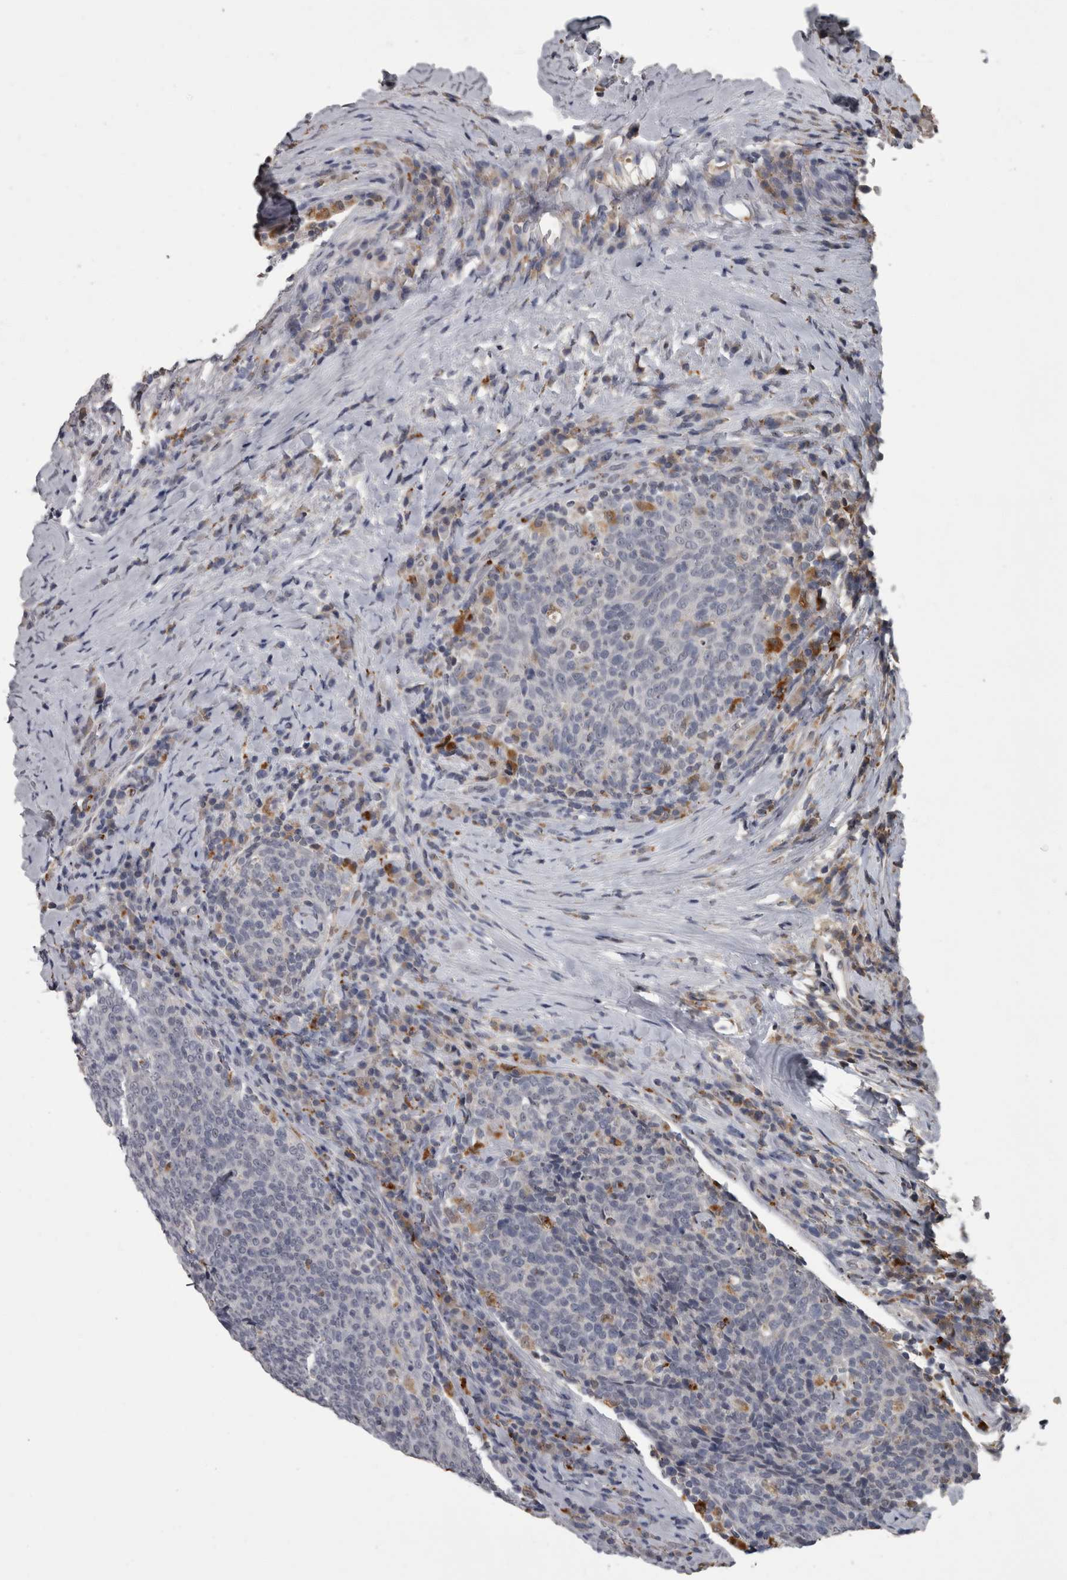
{"staining": {"intensity": "negative", "quantity": "none", "location": "none"}, "tissue": "head and neck cancer", "cell_type": "Tumor cells", "image_type": "cancer", "snomed": [{"axis": "morphology", "description": "Squamous cell carcinoma, NOS"}, {"axis": "morphology", "description": "Squamous cell carcinoma, metastatic, NOS"}, {"axis": "topography", "description": "Lymph node"}, {"axis": "topography", "description": "Head-Neck"}], "caption": "DAB immunohistochemical staining of metastatic squamous cell carcinoma (head and neck) reveals no significant staining in tumor cells.", "gene": "NAAA", "patient": {"sex": "male", "age": 62}}